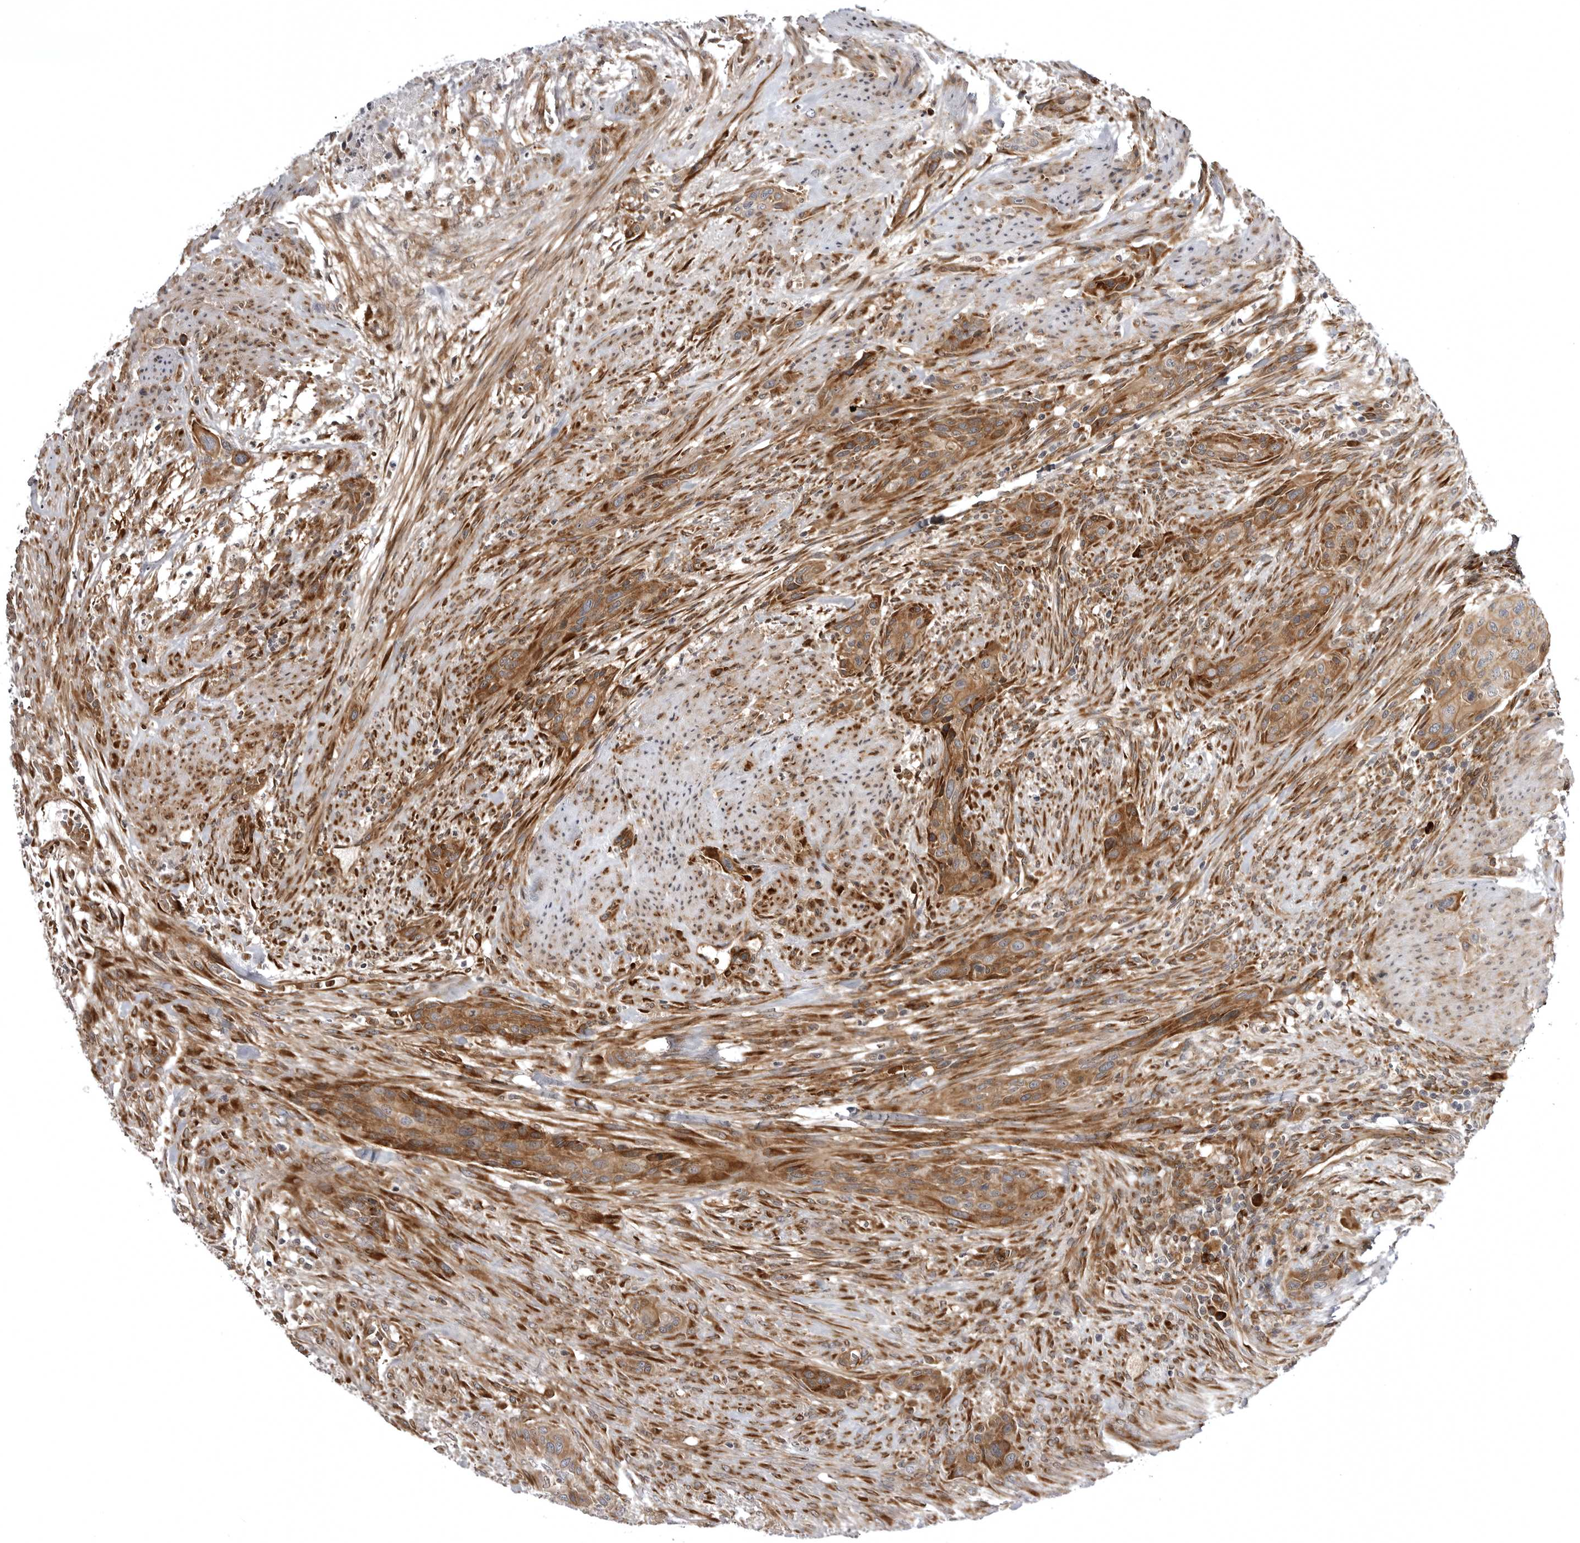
{"staining": {"intensity": "moderate", "quantity": ">75%", "location": "cytoplasmic/membranous"}, "tissue": "urothelial cancer", "cell_type": "Tumor cells", "image_type": "cancer", "snomed": [{"axis": "morphology", "description": "Urothelial carcinoma, High grade"}, {"axis": "topography", "description": "Urinary bladder"}], "caption": "Immunohistochemical staining of urothelial cancer reveals moderate cytoplasmic/membranous protein positivity in approximately >75% of tumor cells.", "gene": "ARL5A", "patient": {"sex": "male", "age": 35}}